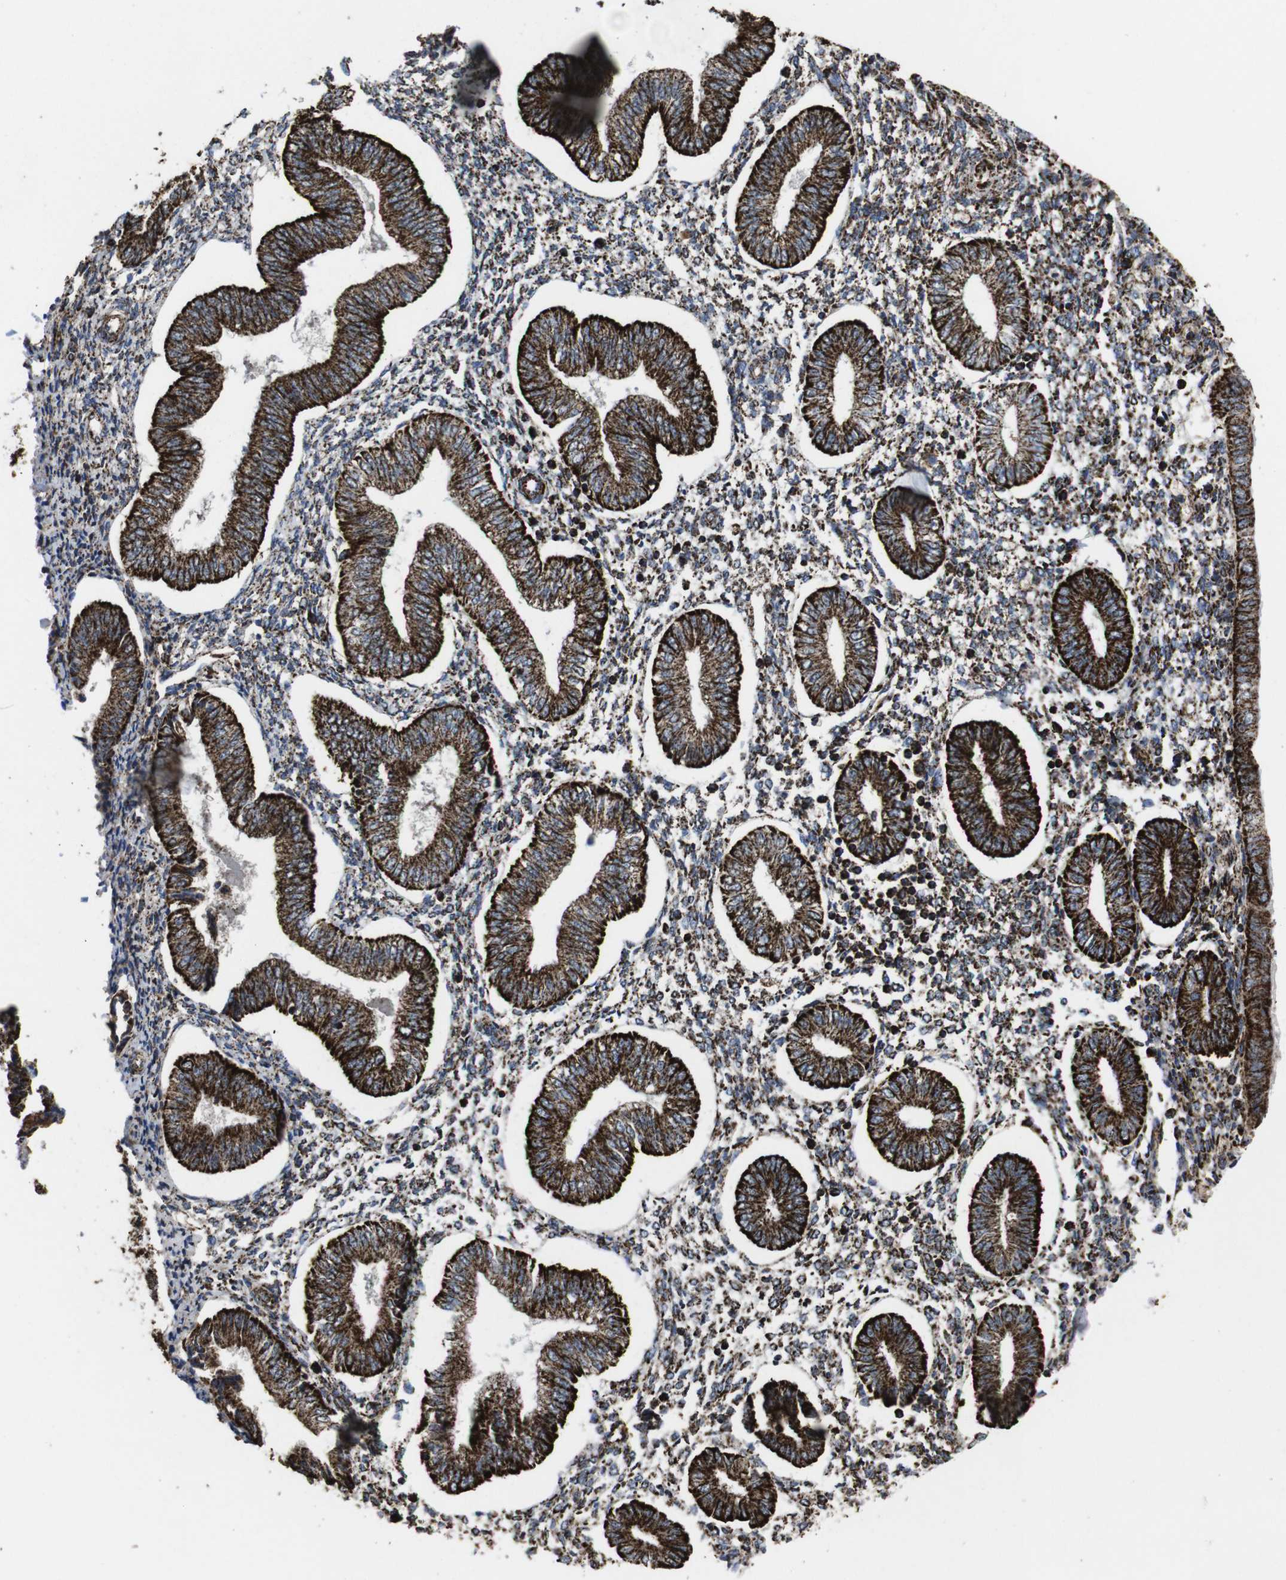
{"staining": {"intensity": "strong", "quantity": ">75%", "location": "cytoplasmic/membranous"}, "tissue": "endometrium", "cell_type": "Cells in endometrial stroma", "image_type": "normal", "snomed": [{"axis": "morphology", "description": "Normal tissue, NOS"}, {"axis": "topography", "description": "Endometrium"}], "caption": "Benign endometrium demonstrates strong cytoplasmic/membranous expression in about >75% of cells in endometrial stroma.", "gene": "ATP5F1A", "patient": {"sex": "female", "age": 50}}